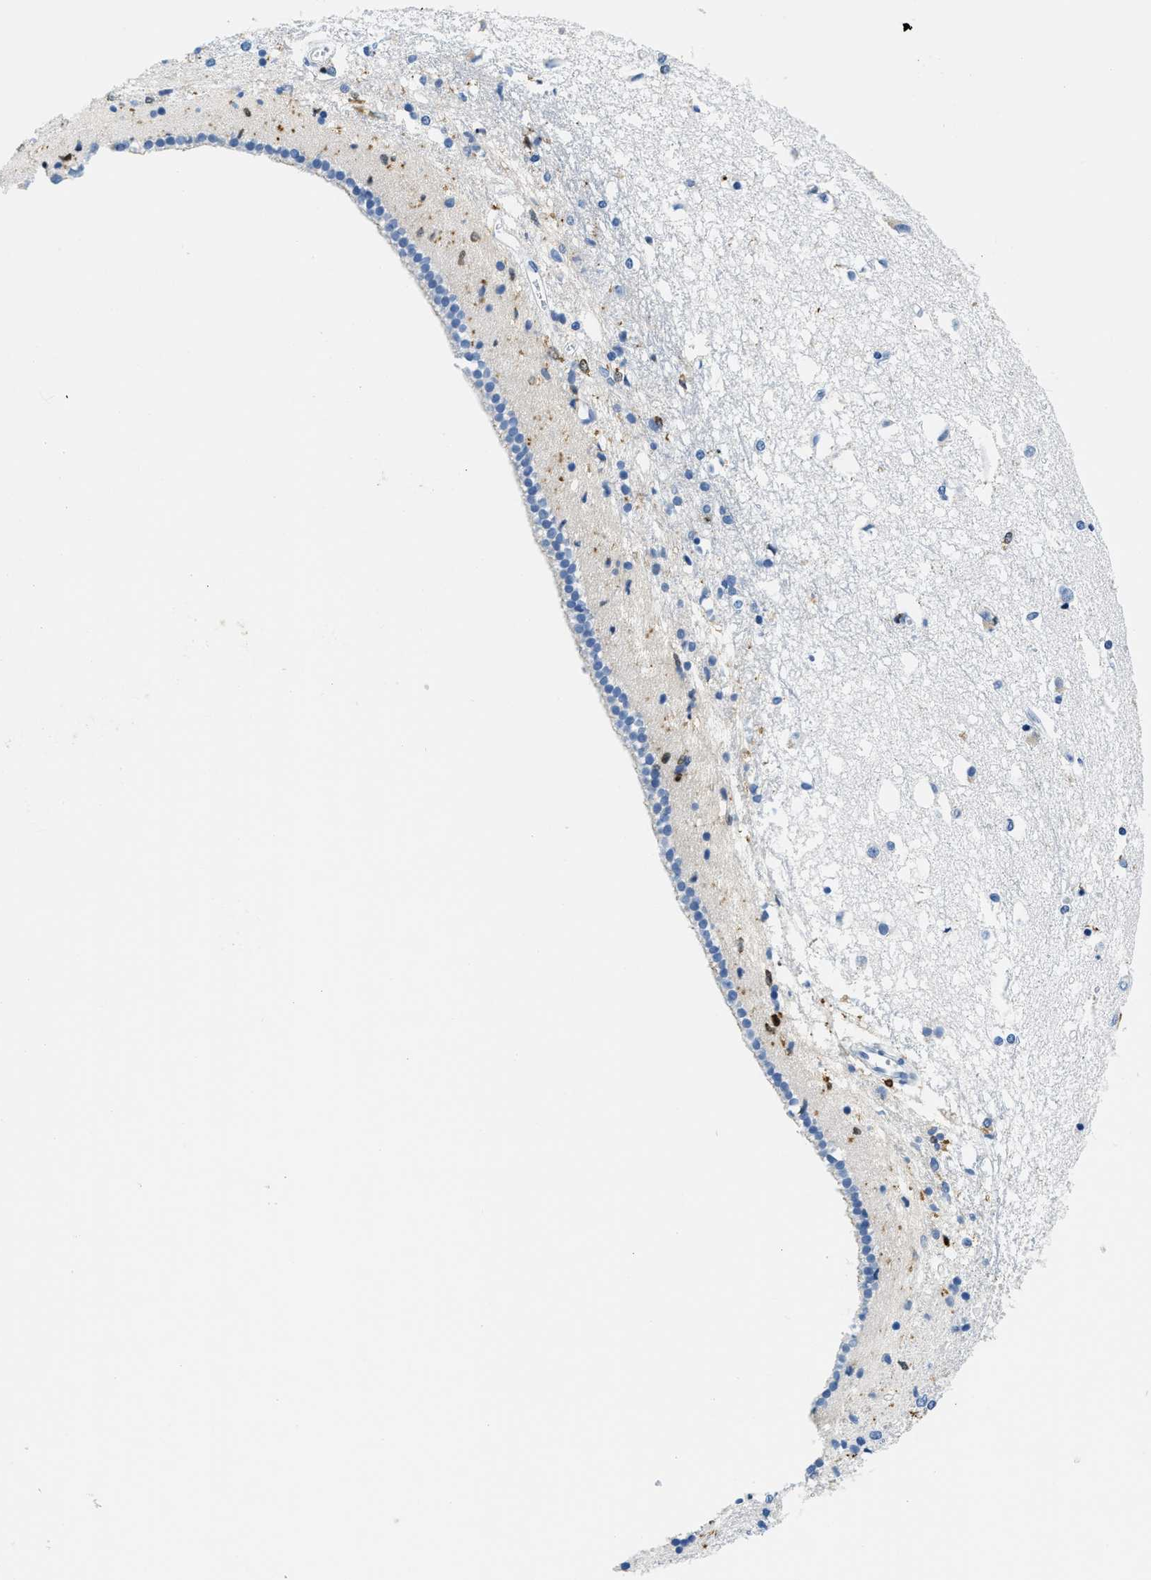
{"staining": {"intensity": "negative", "quantity": "none", "location": "none"}, "tissue": "caudate", "cell_type": "Glial cells", "image_type": "normal", "snomed": [{"axis": "morphology", "description": "Normal tissue, NOS"}, {"axis": "topography", "description": "Lateral ventricle wall"}], "caption": "Immunohistochemistry (IHC) micrograph of benign human caudate stained for a protein (brown), which displays no staining in glial cells. (Stains: DAB immunohistochemistry (IHC) with hematoxylin counter stain, Microscopy: brightfield microscopy at high magnification).", "gene": "CAPG", "patient": {"sex": "male", "age": 45}}